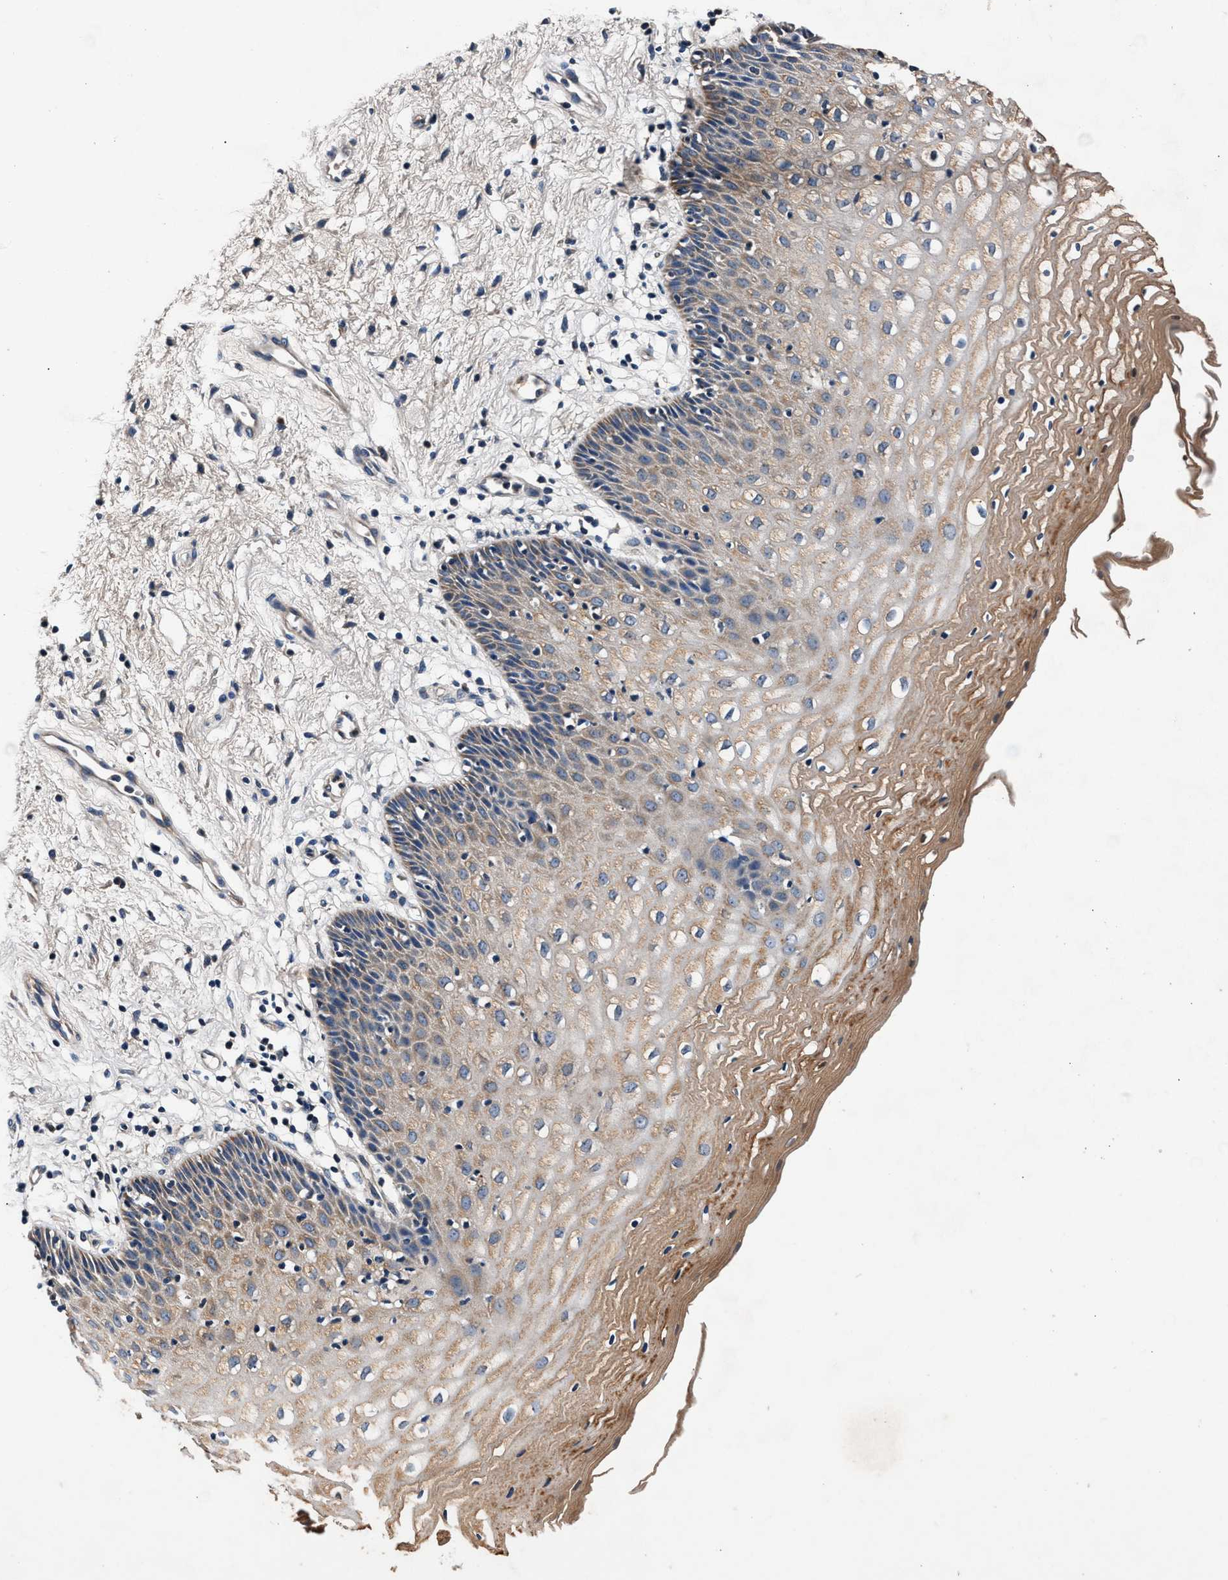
{"staining": {"intensity": "weak", "quantity": ">75%", "location": "cytoplasmic/membranous"}, "tissue": "vagina", "cell_type": "Squamous epithelial cells", "image_type": "normal", "snomed": [{"axis": "morphology", "description": "Normal tissue, NOS"}, {"axis": "topography", "description": "Vagina"}], "caption": "Vagina stained for a protein displays weak cytoplasmic/membranous positivity in squamous epithelial cells. The staining was performed using DAB (3,3'-diaminobenzidine), with brown indicating positive protein expression. Nuclei are stained blue with hematoxylin.", "gene": "IMMT", "patient": {"sex": "female", "age": 34}}